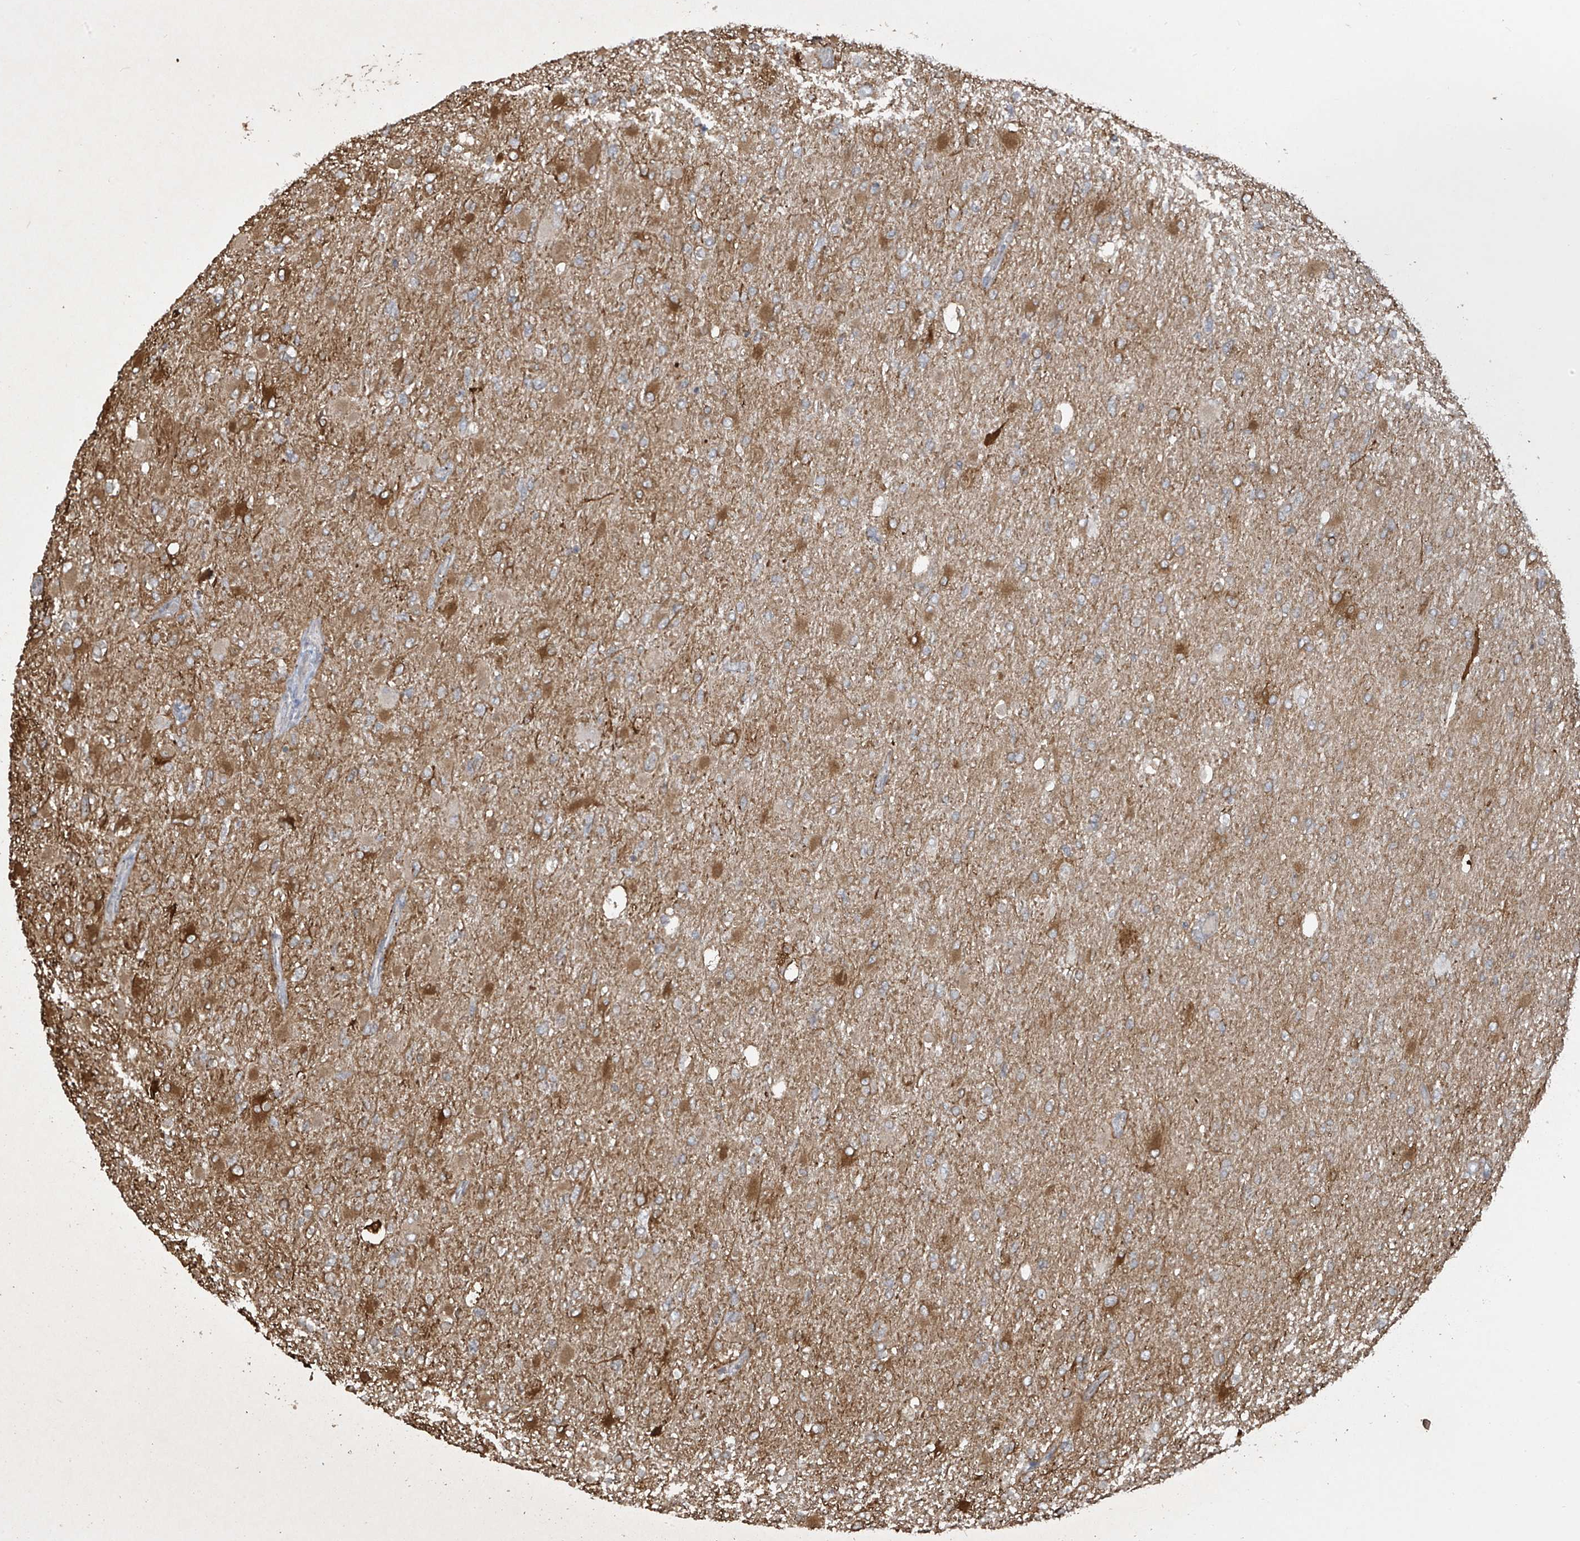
{"staining": {"intensity": "moderate", "quantity": "25%-75%", "location": "cytoplasmic/membranous"}, "tissue": "glioma", "cell_type": "Tumor cells", "image_type": "cancer", "snomed": [{"axis": "morphology", "description": "Glioma, malignant, High grade"}, {"axis": "topography", "description": "Cerebral cortex"}], "caption": "Tumor cells reveal moderate cytoplasmic/membranous expression in about 25%-75% of cells in malignant glioma (high-grade).", "gene": "DGKQ", "patient": {"sex": "female", "age": 36}}